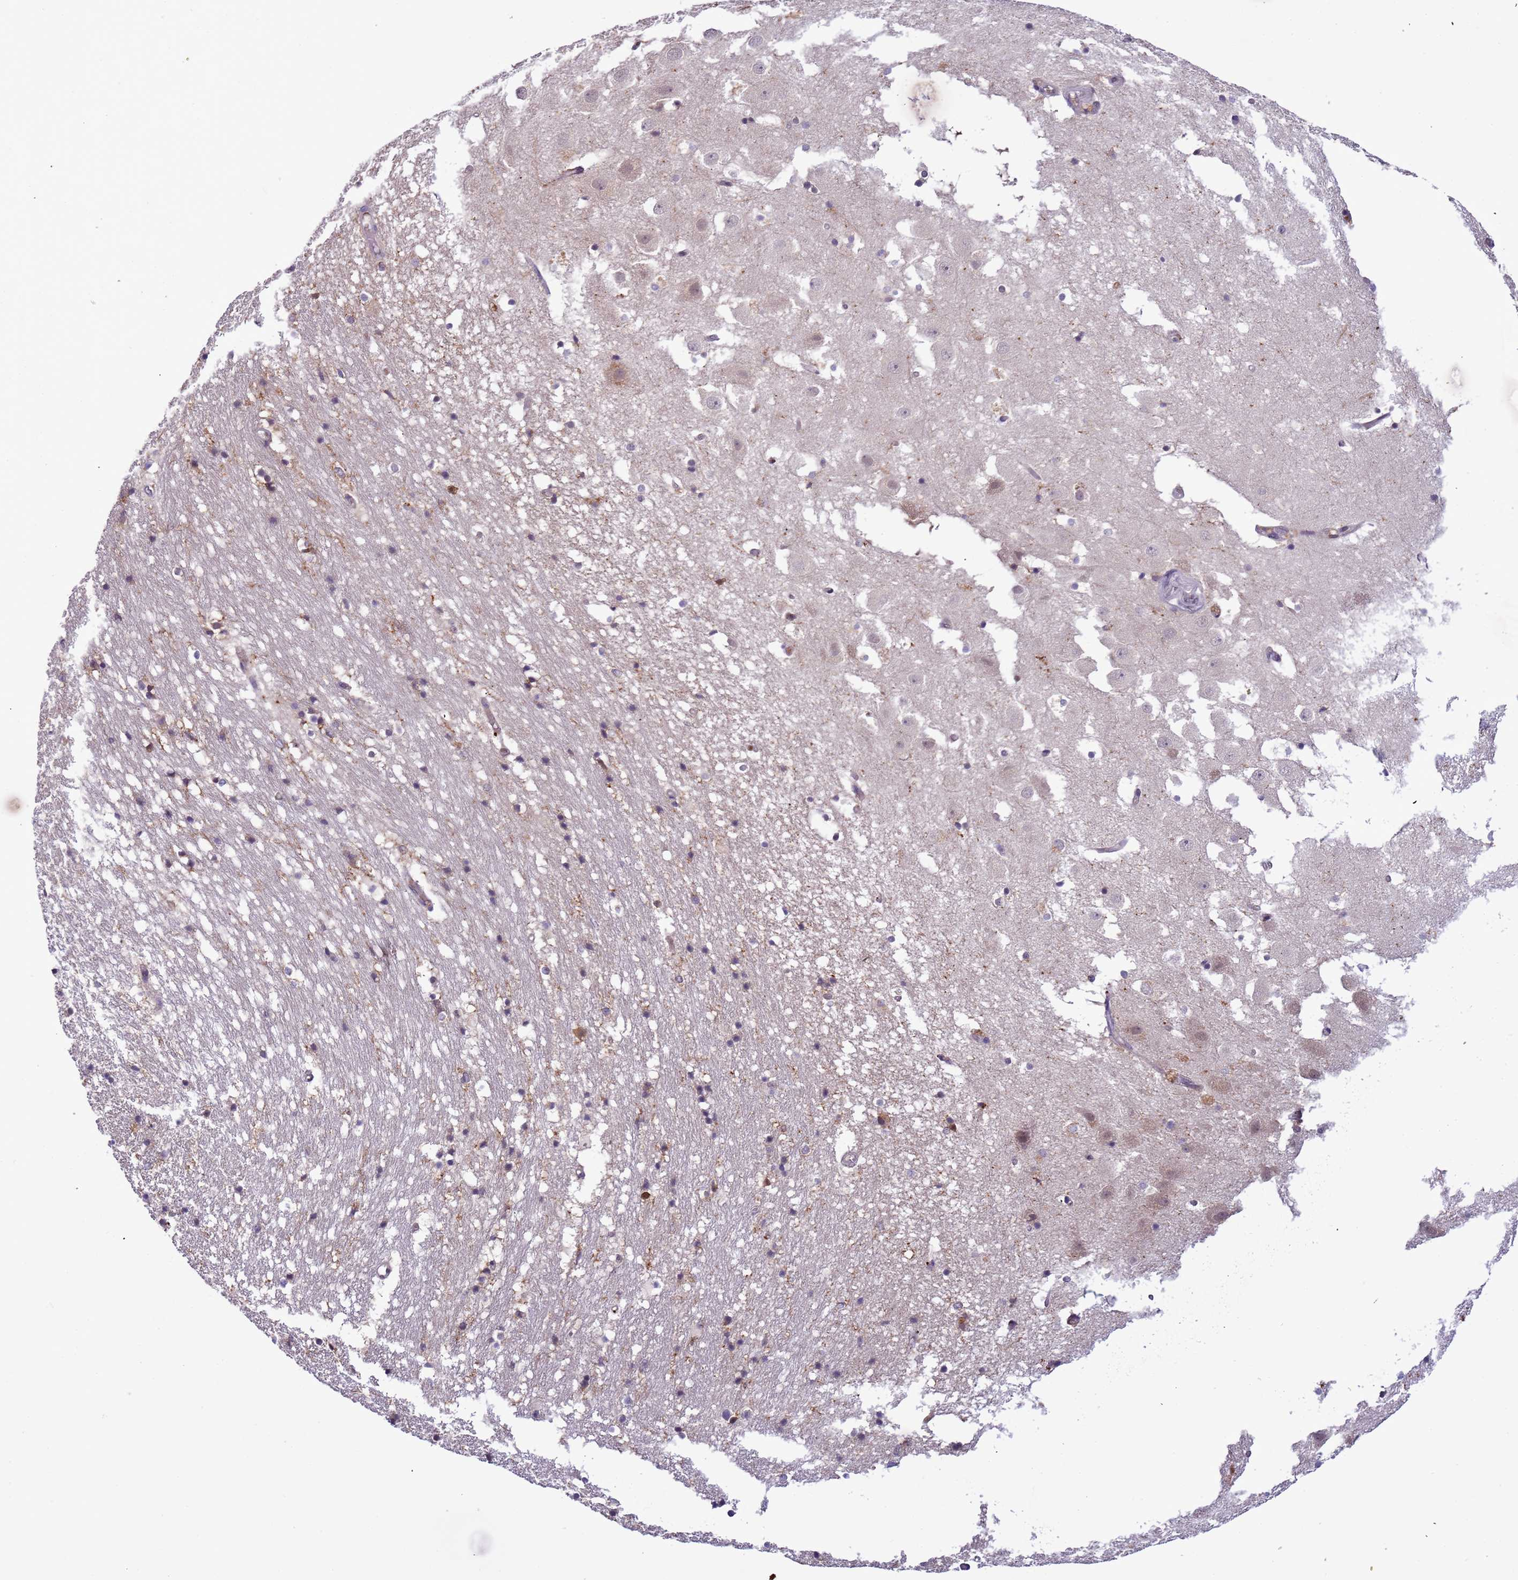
{"staining": {"intensity": "moderate", "quantity": "<25%", "location": "cytoplasmic/membranous"}, "tissue": "hippocampus", "cell_type": "Glial cells", "image_type": "normal", "snomed": [{"axis": "morphology", "description": "Normal tissue, NOS"}, {"axis": "topography", "description": "Hippocampus"}], "caption": "Immunohistochemistry (DAB) staining of unremarkable human hippocampus demonstrates moderate cytoplasmic/membranous protein staining in approximately <25% of glial cells. Nuclei are stained in blue.", "gene": "CD53", "patient": {"sex": "female", "age": 52}}